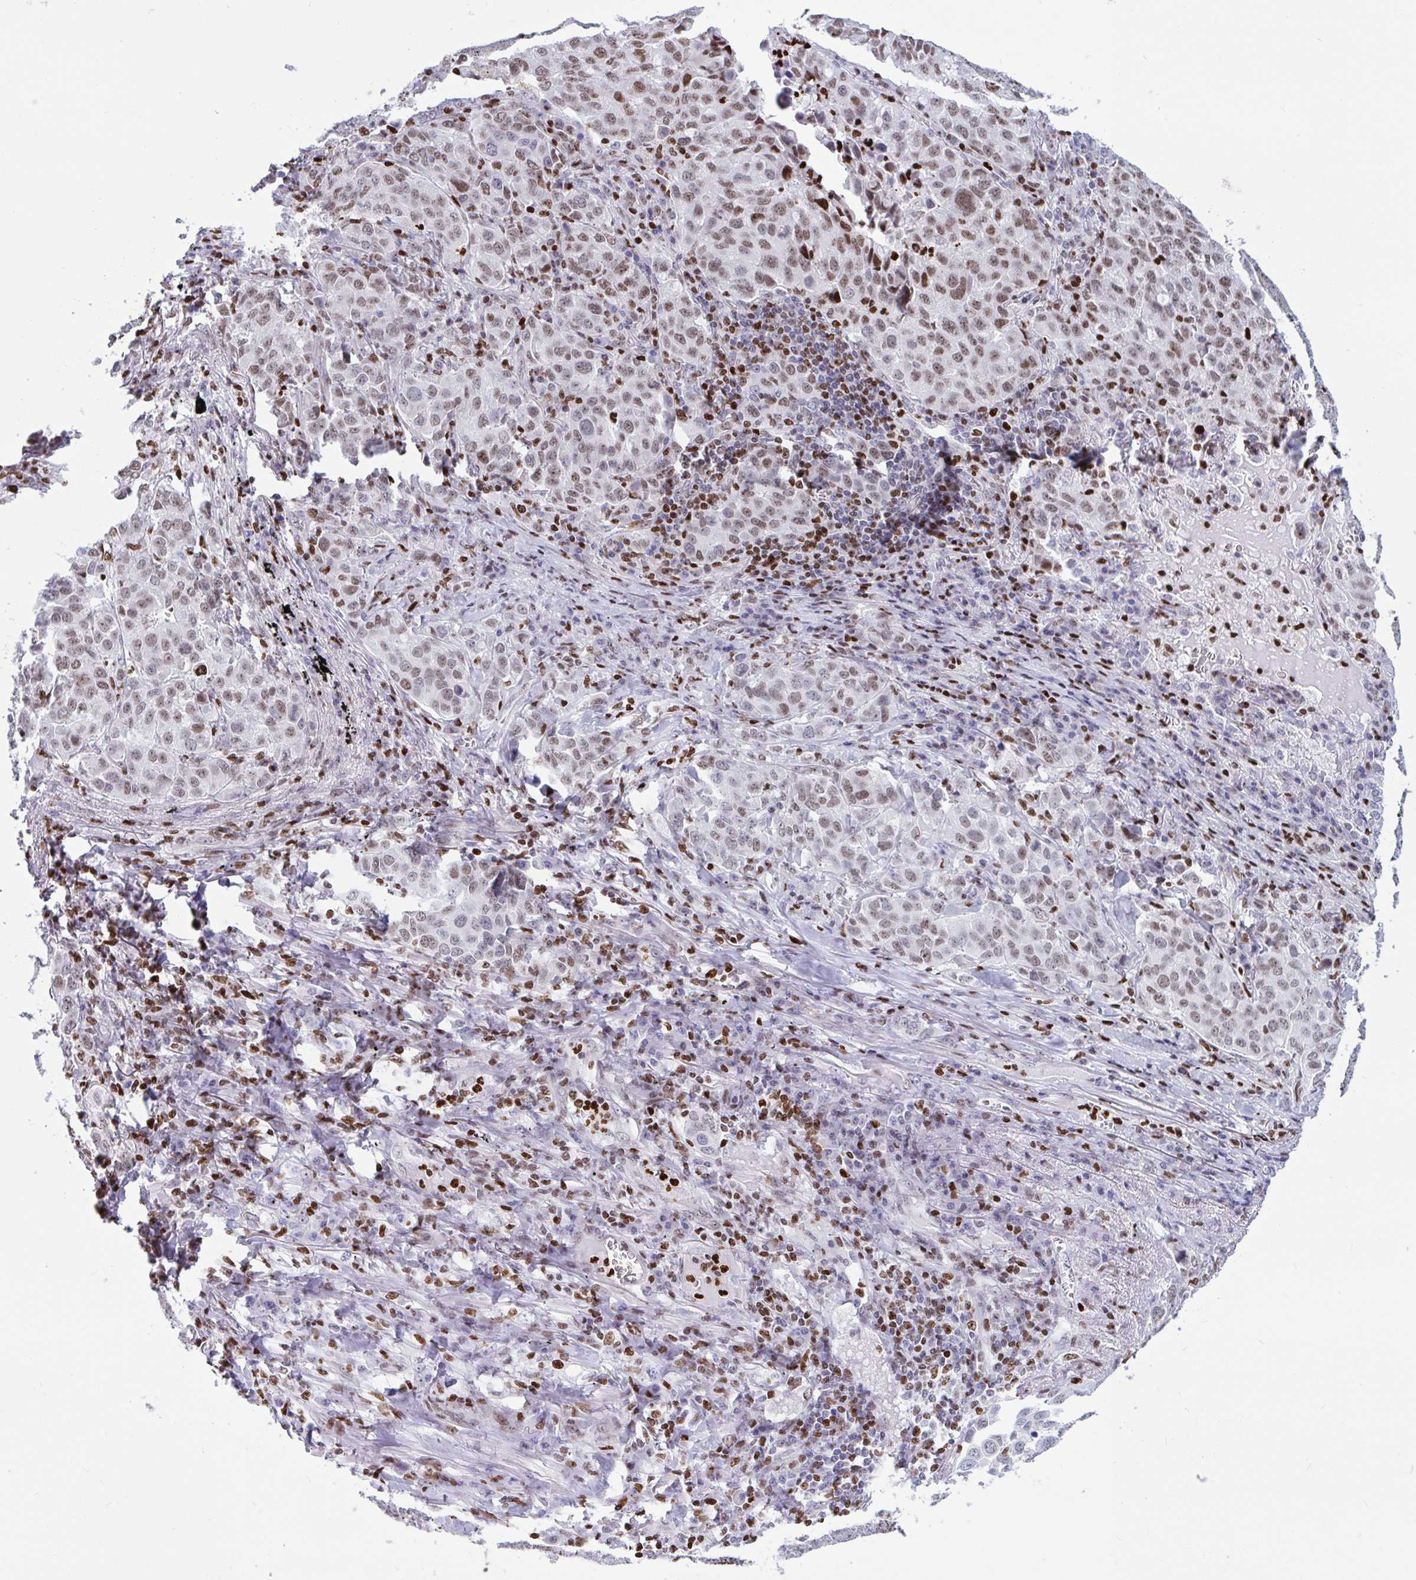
{"staining": {"intensity": "weak", "quantity": ">75%", "location": "nuclear"}, "tissue": "lung cancer", "cell_type": "Tumor cells", "image_type": "cancer", "snomed": [{"axis": "morphology", "description": "Adenocarcinoma, NOS"}, {"axis": "morphology", "description": "Adenocarcinoma, metastatic, NOS"}, {"axis": "topography", "description": "Lymph node"}, {"axis": "topography", "description": "Lung"}], "caption": "This is an image of immunohistochemistry staining of lung cancer, which shows weak expression in the nuclear of tumor cells.", "gene": "HMGB2", "patient": {"sex": "female", "age": 65}}